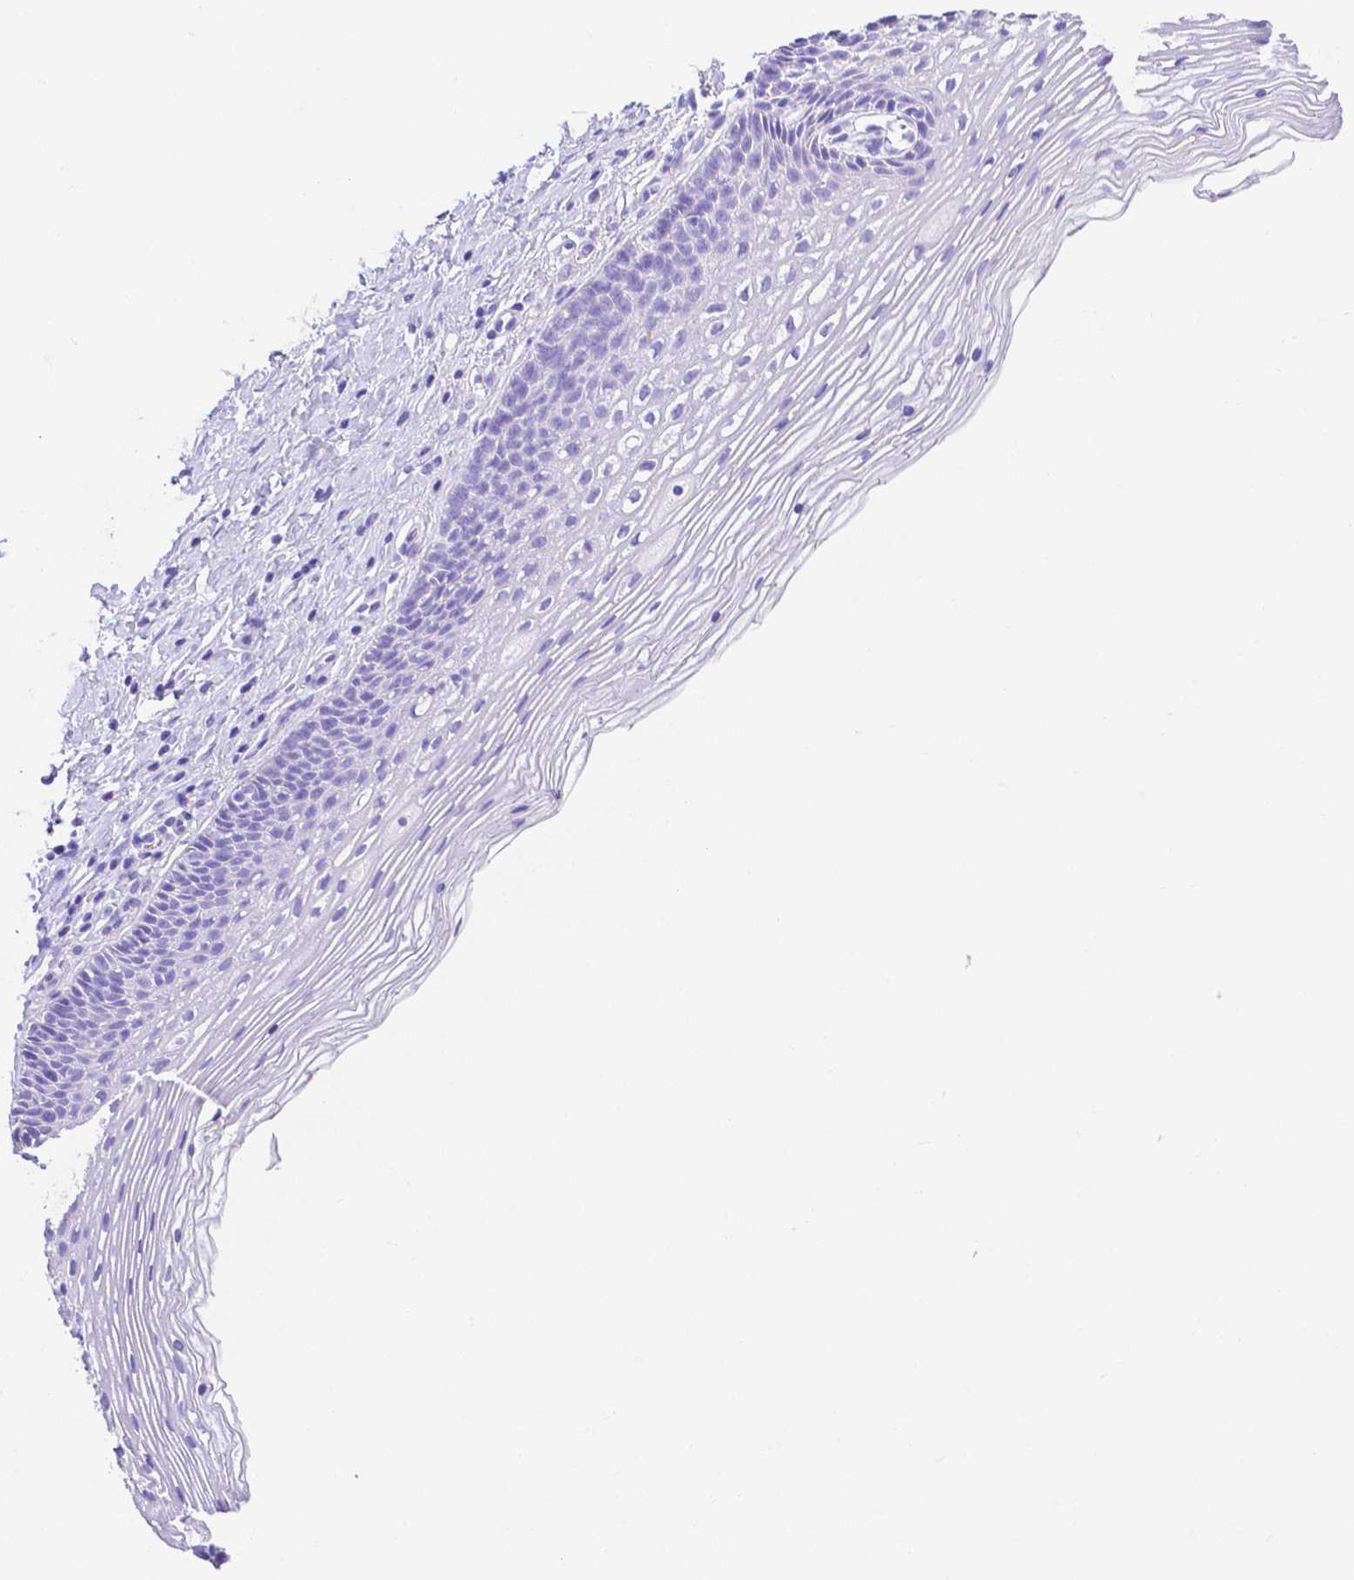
{"staining": {"intensity": "negative", "quantity": "none", "location": "none"}, "tissue": "cervix", "cell_type": "Glandular cells", "image_type": "normal", "snomed": [{"axis": "morphology", "description": "Normal tissue, NOS"}, {"axis": "topography", "description": "Cervix"}], "caption": "A high-resolution histopathology image shows immunohistochemistry (IHC) staining of normal cervix, which demonstrates no significant positivity in glandular cells.", "gene": "SMR3A", "patient": {"sex": "female", "age": 34}}